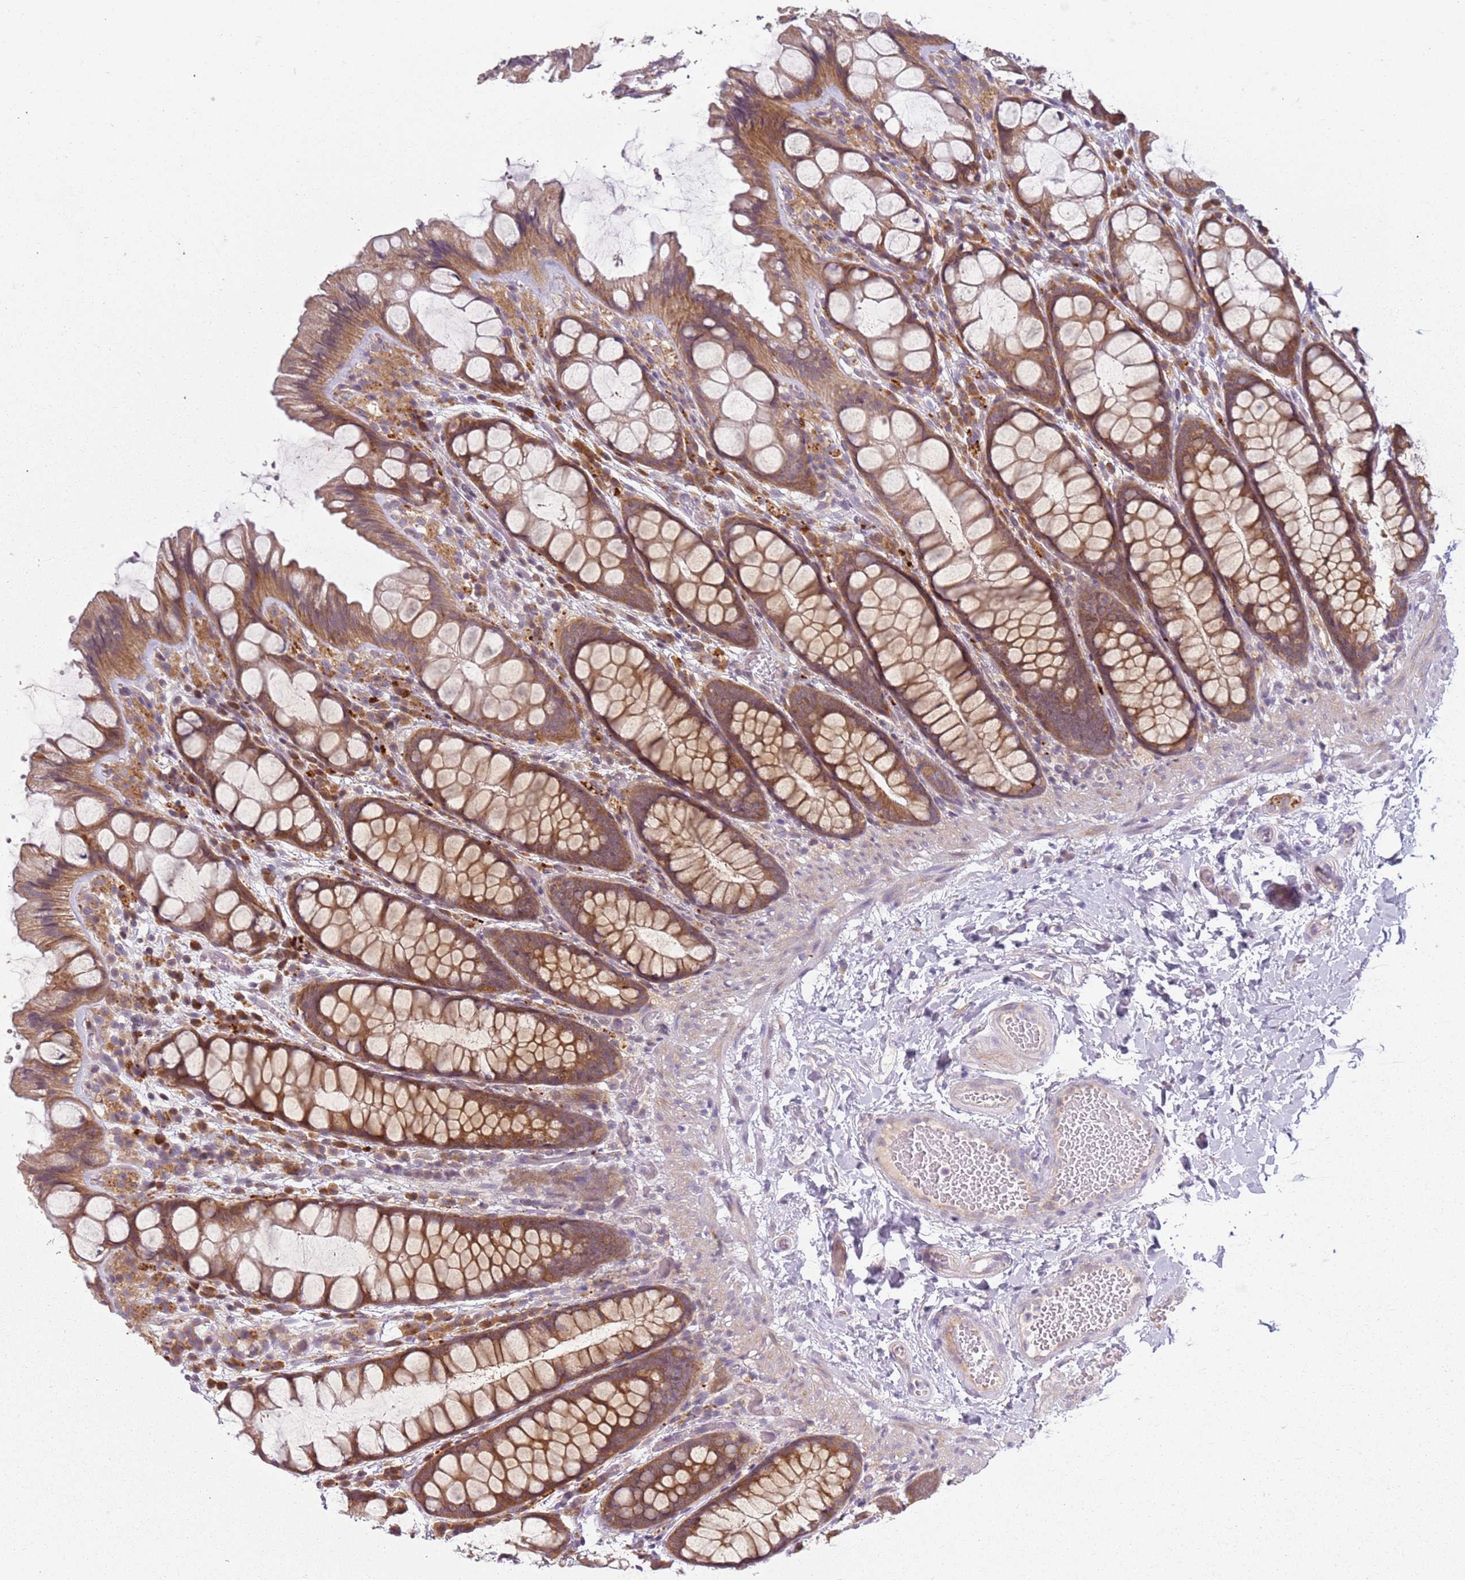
{"staining": {"intensity": "weak", "quantity": "25%-75%", "location": "cytoplasmic/membranous"}, "tissue": "colon", "cell_type": "Endothelial cells", "image_type": "normal", "snomed": [{"axis": "morphology", "description": "Normal tissue, NOS"}, {"axis": "topography", "description": "Colon"}], "caption": "Immunohistochemical staining of unremarkable human colon exhibits low levels of weak cytoplasmic/membranous positivity in about 25%-75% of endothelial cells. (DAB = brown stain, brightfield microscopy at high magnification).", "gene": "RPS28", "patient": {"sex": "male", "age": 47}}